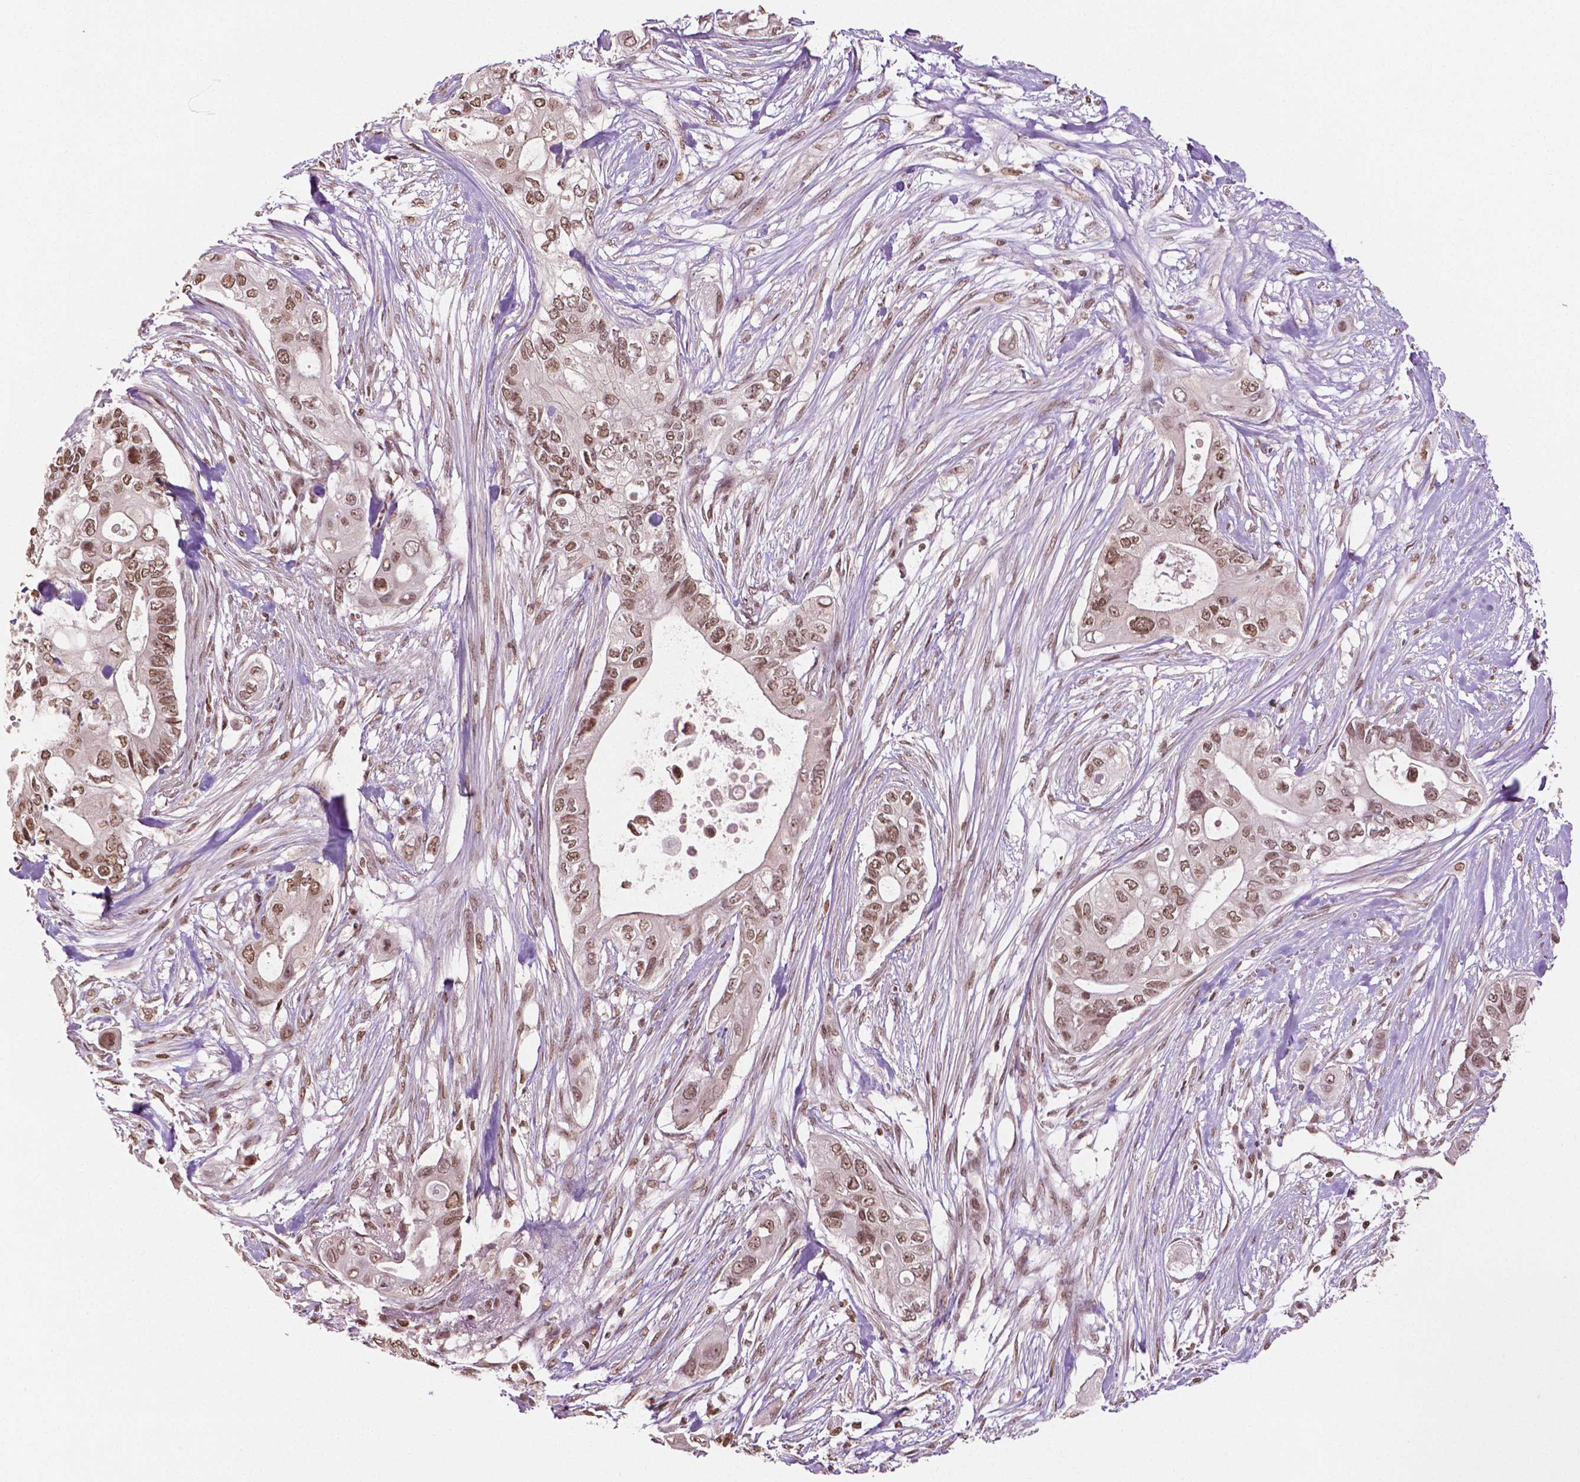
{"staining": {"intensity": "moderate", "quantity": ">75%", "location": "nuclear"}, "tissue": "pancreatic cancer", "cell_type": "Tumor cells", "image_type": "cancer", "snomed": [{"axis": "morphology", "description": "Adenocarcinoma, NOS"}, {"axis": "topography", "description": "Pancreas"}], "caption": "An immunohistochemistry image of neoplastic tissue is shown. Protein staining in brown highlights moderate nuclear positivity in pancreatic adenocarcinoma within tumor cells.", "gene": "DEK", "patient": {"sex": "female", "age": 63}}